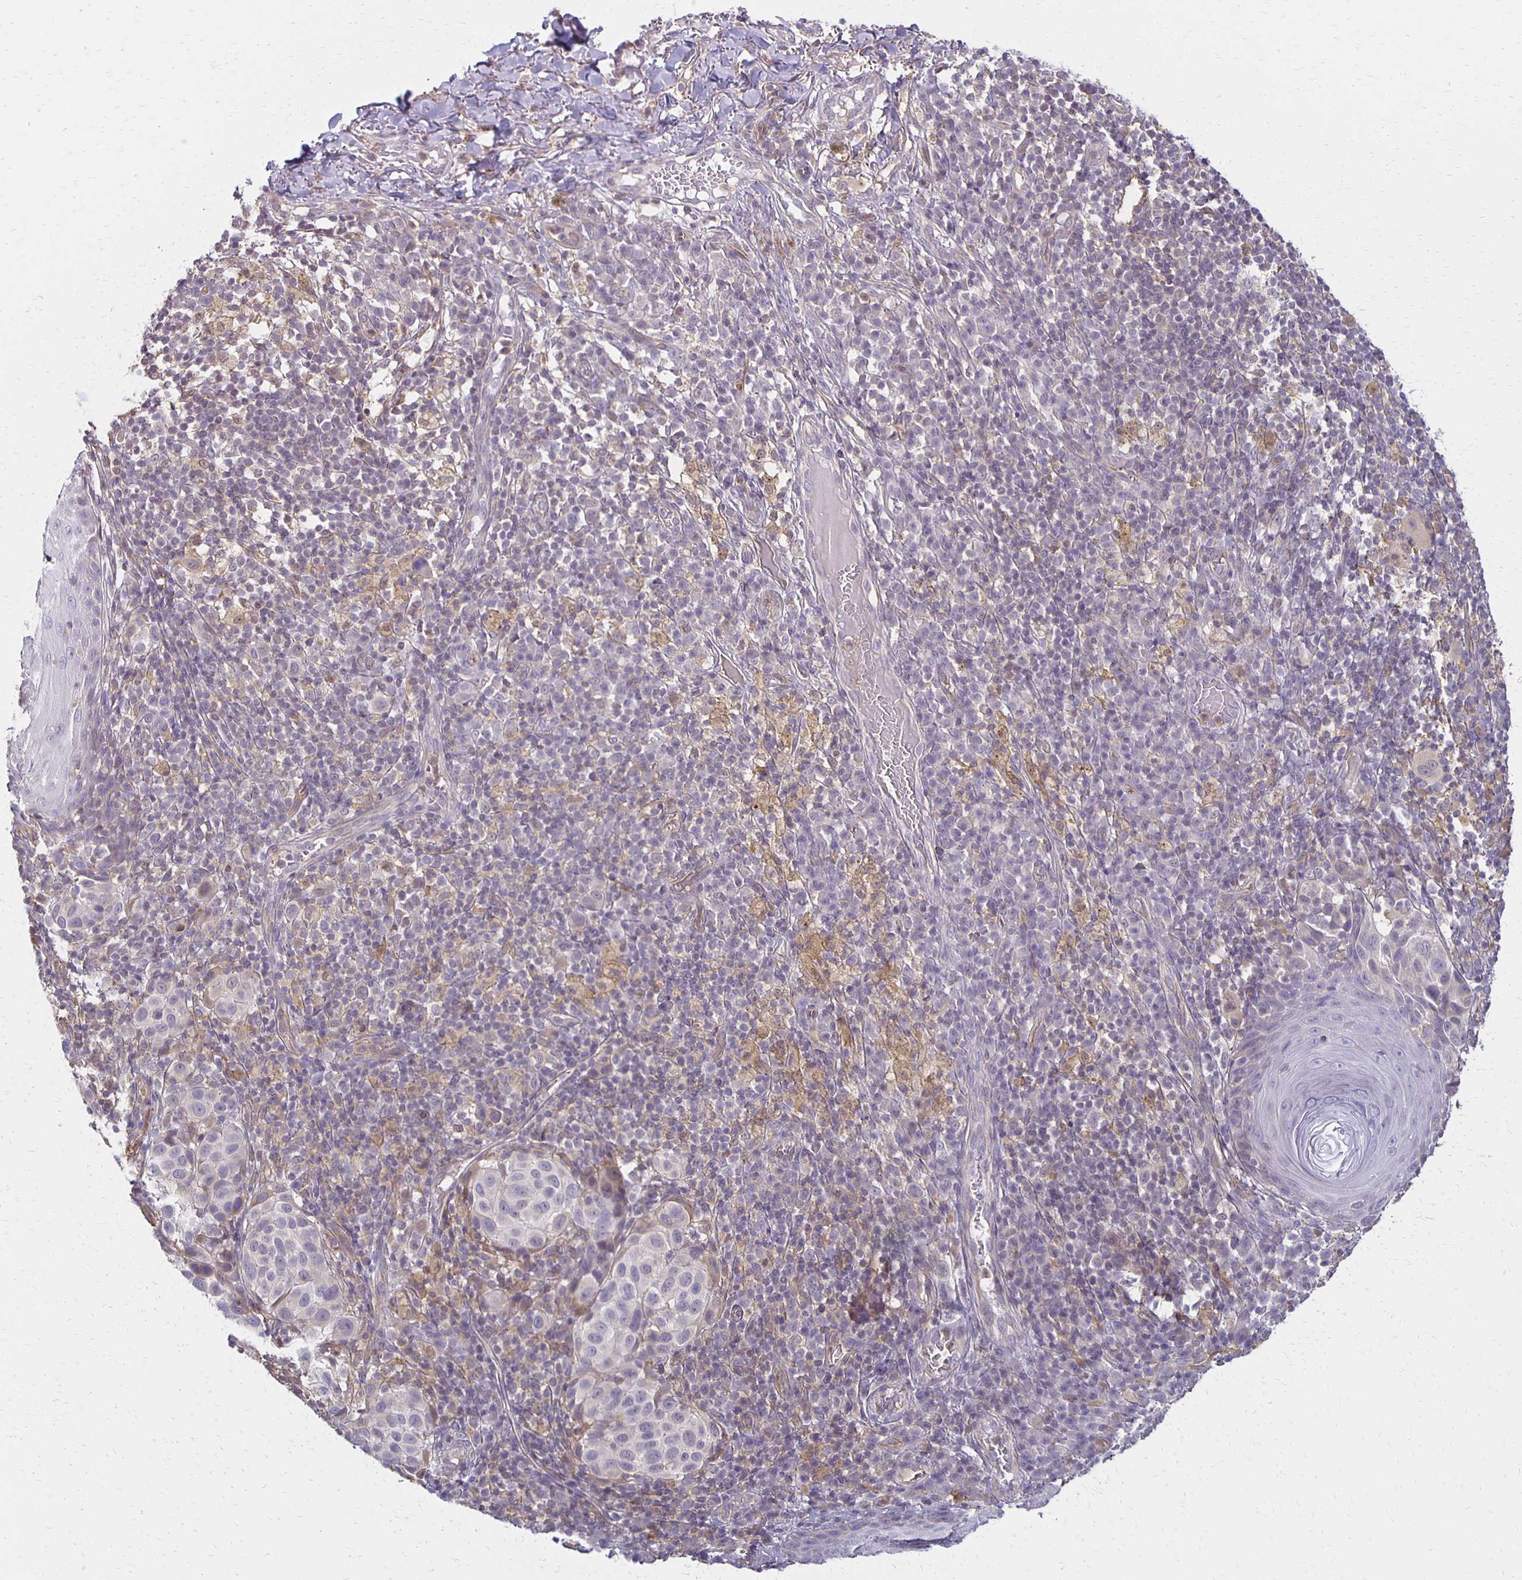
{"staining": {"intensity": "negative", "quantity": "none", "location": "none"}, "tissue": "melanoma", "cell_type": "Tumor cells", "image_type": "cancer", "snomed": [{"axis": "morphology", "description": "Malignant melanoma, NOS"}, {"axis": "topography", "description": "Skin"}], "caption": "Melanoma stained for a protein using immunohistochemistry demonstrates no positivity tumor cells.", "gene": "GPX4", "patient": {"sex": "male", "age": 38}}